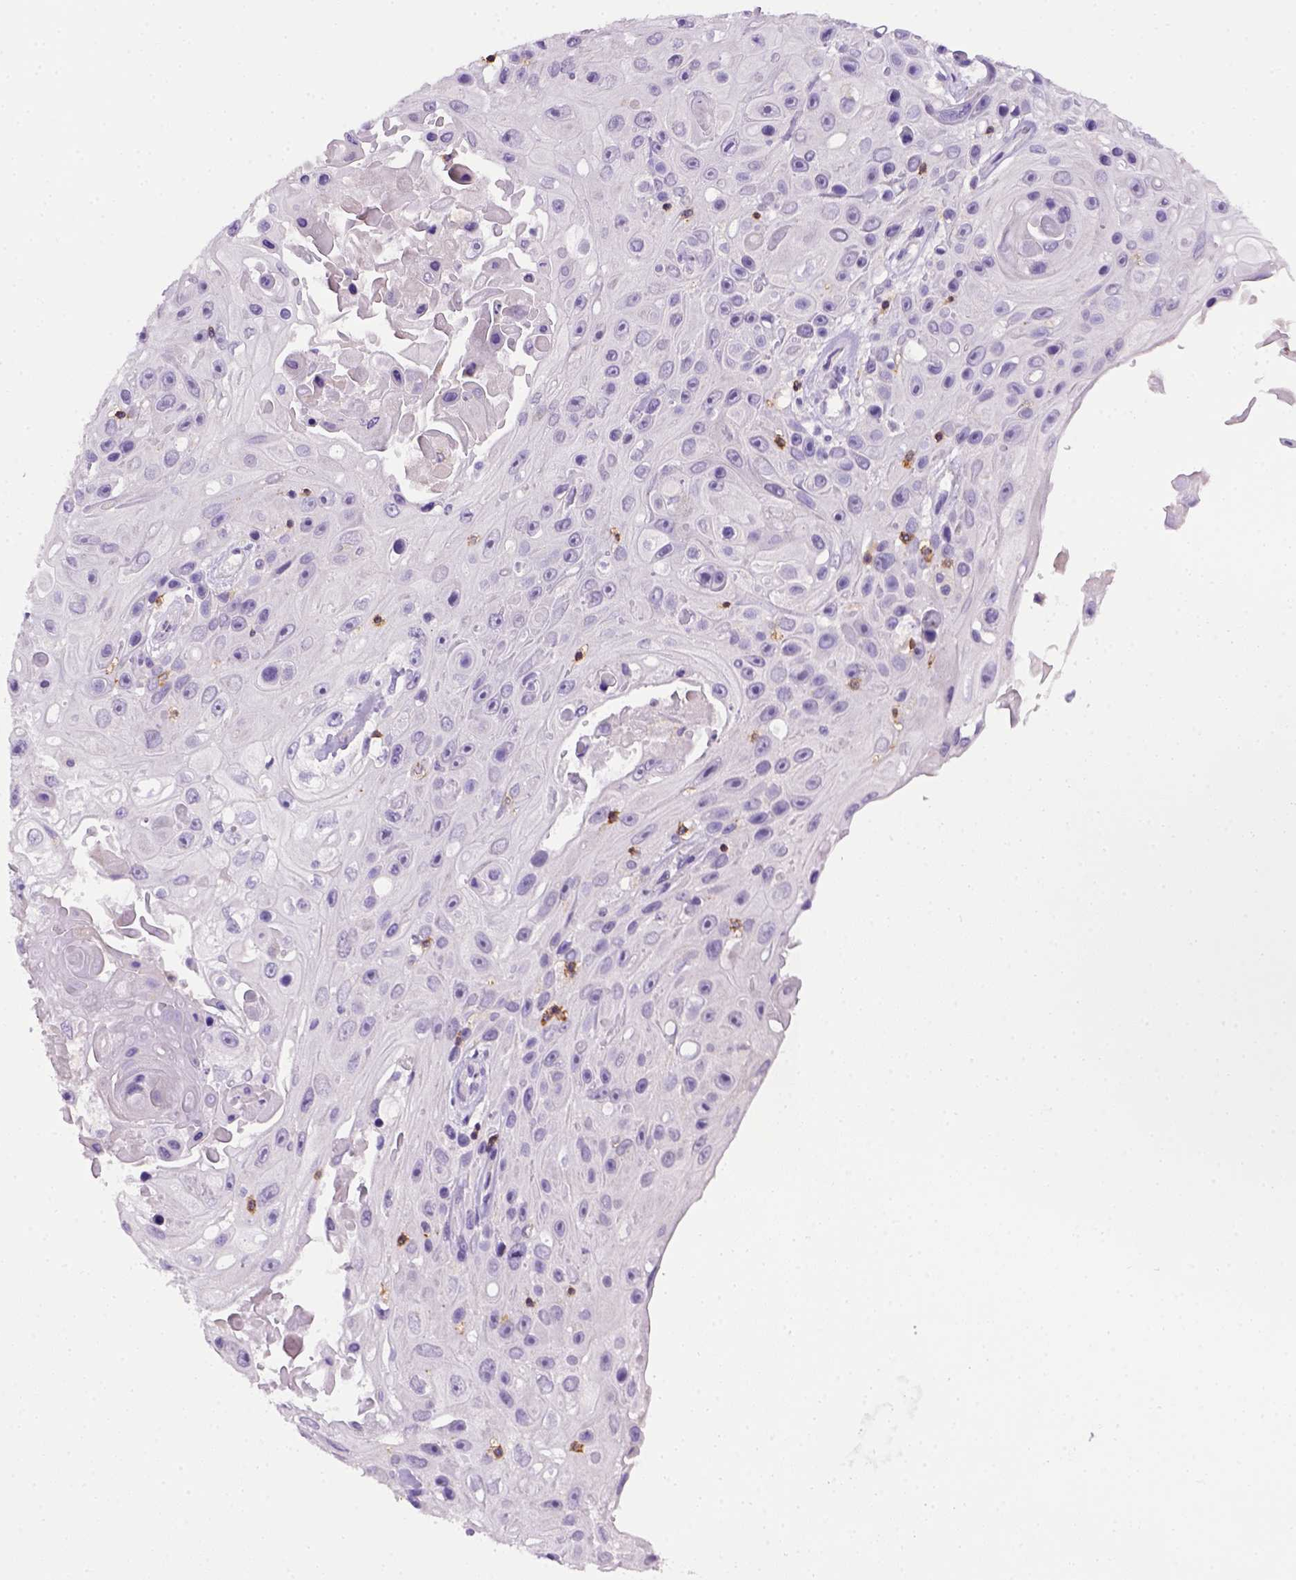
{"staining": {"intensity": "negative", "quantity": "none", "location": "none"}, "tissue": "skin cancer", "cell_type": "Tumor cells", "image_type": "cancer", "snomed": [{"axis": "morphology", "description": "Squamous cell carcinoma, NOS"}, {"axis": "topography", "description": "Skin"}], "caption": "A high-resolution micrograph shows immunohistochemistry staining of skin cancer, which shows no significant expression in tumor cells.", "gene": "CD3E", "patient": {"sex": "male", "age": 82}}